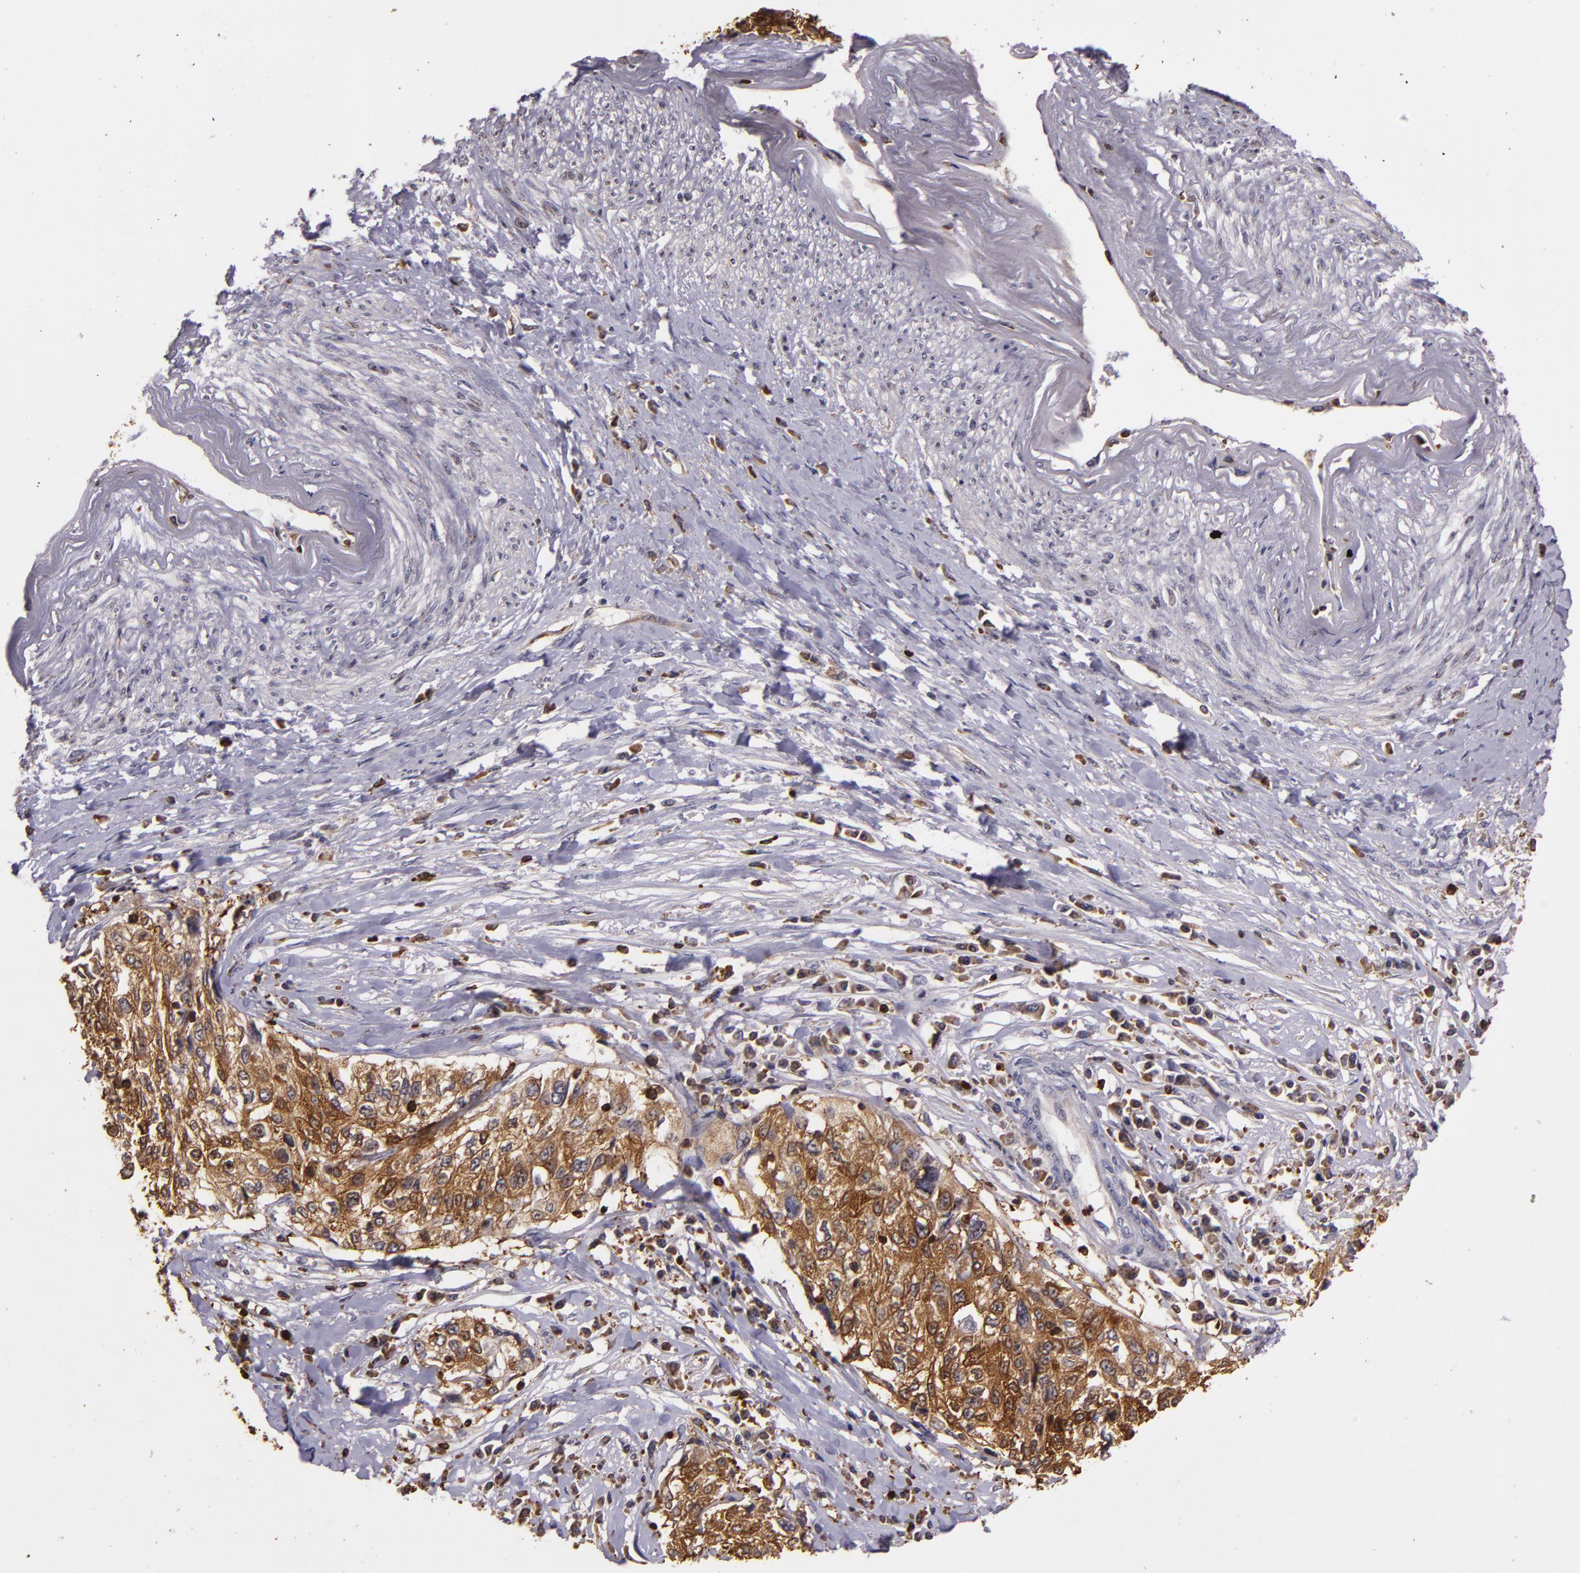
{"staining": {"intensity": "strong", "quantity": ">75%", "location": "cytoplasmic/membranous"}, "tissue": "cervical cancer", "cell_type": "Tumor cells", "image_type": "cancer", "snomed": [{"axis": "morphology", "description": "Squamous cell carcinoma, NOS"}, {"axis": "topography", "description": "Cervix"}], "caption": "Protein staining by immunohistochemistry reveals strong cytoplasmic/membranous staining in approximately >75% of tumor cells in cervical cancer (squamous cell carcinoma).", "gene": "SLC9A3R1", "patient": {"sex": "female", "age": 57}}